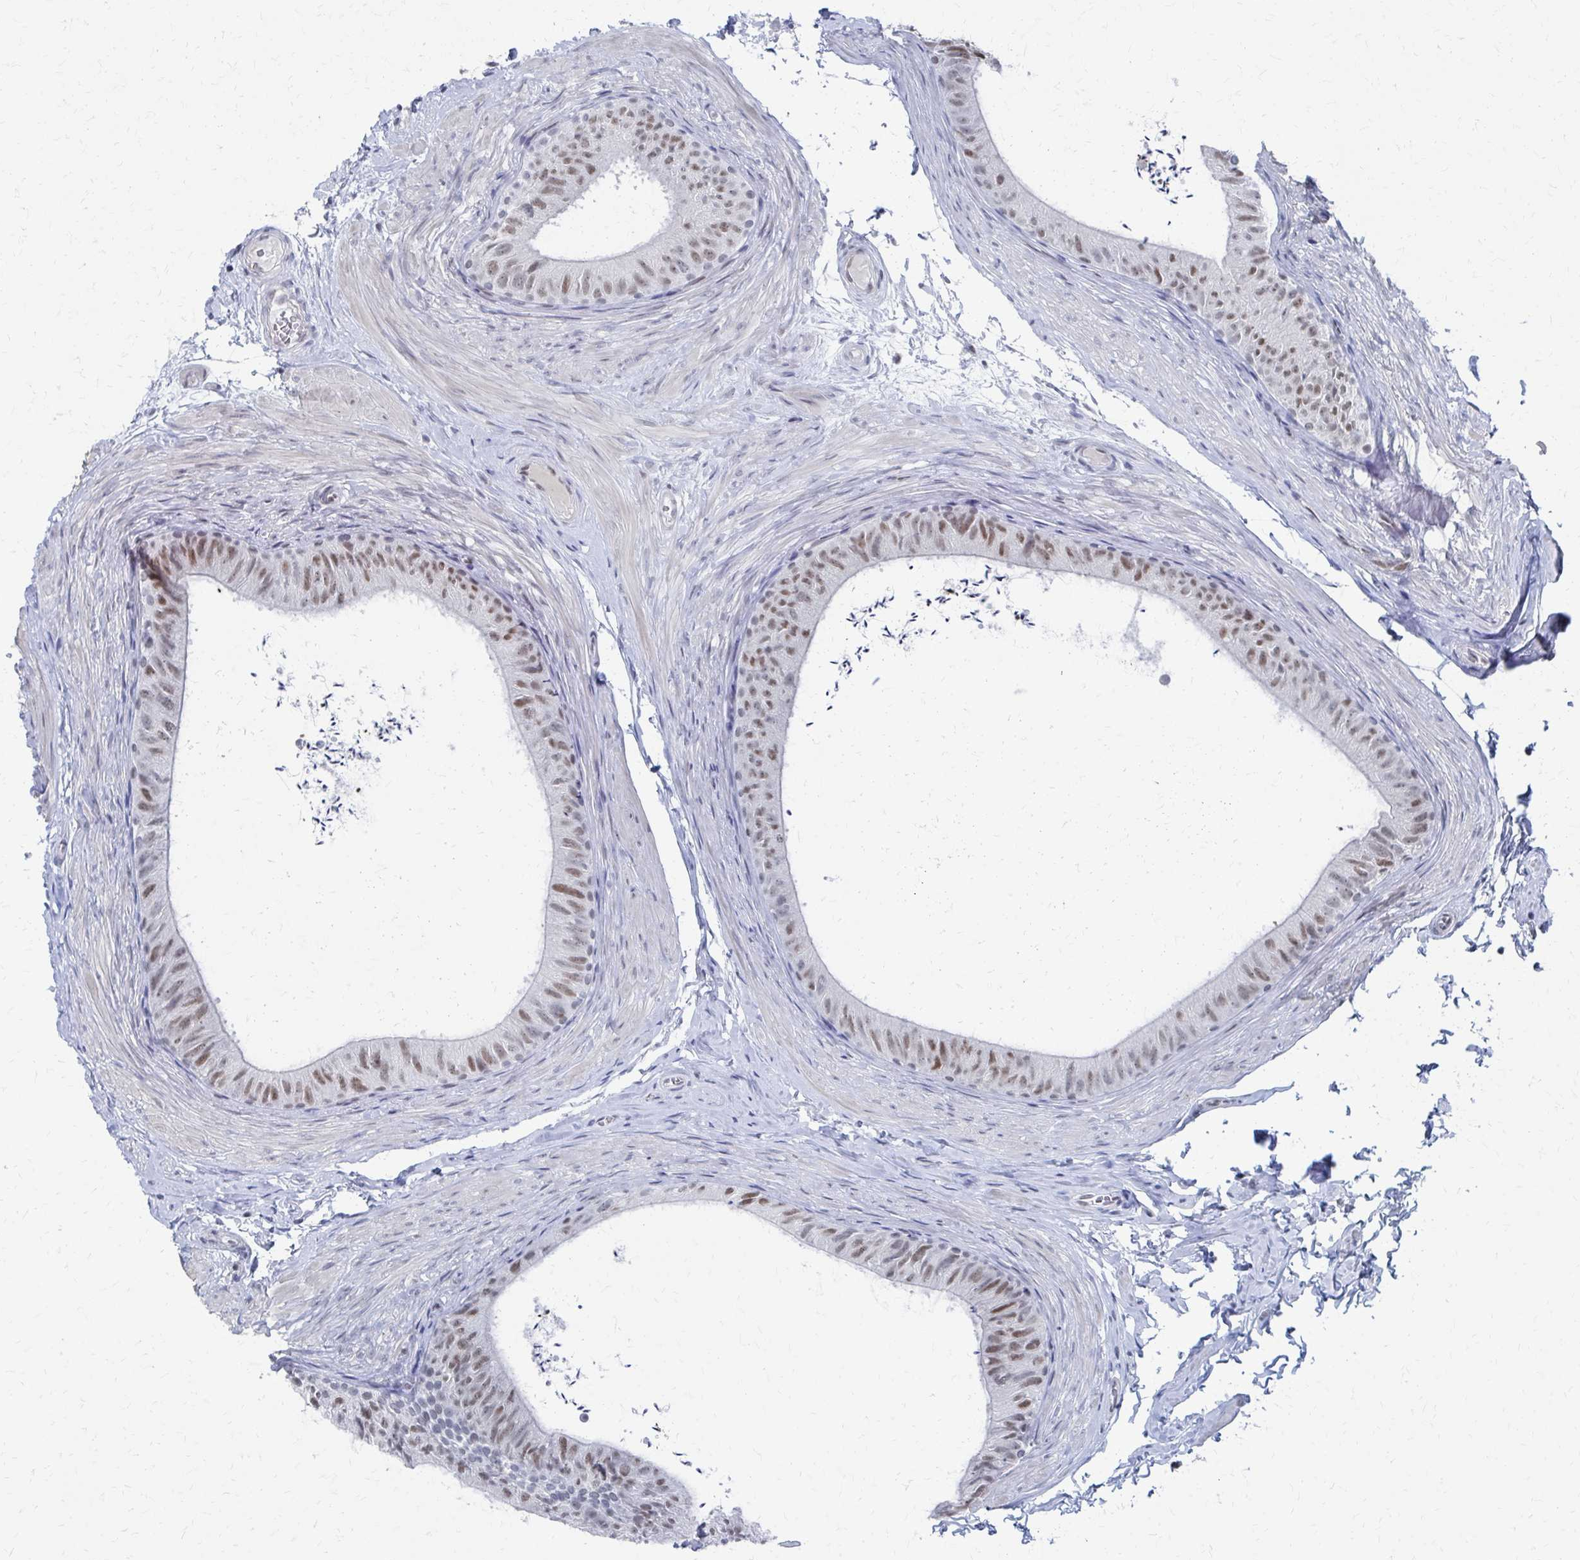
{"staining": {"intensity": "moderate", "quantity": ">75%", "location": "nuclear"}, "tissue": "epididymis", "cell_type": "Glandular cells", "image_type": "normal", "snomed": [{"axis": "morphology", "description": "Normal tissue, NOS"}, {"axis": "topography", "description": "Epididymis, spermatic cord, NOS"}, {"axis": "topography", "description": "Epididymis"}, {"axis": "topography", "description": "Peripheral nerve tissue"}], "caption": "IHC image of normal epididymis: epididymis stained using immunohistochemistry (IHC) exhibits medium levels of moderate protein expression localized specifically in the nuclear of glandular cells, appearing as a nuclear brown color.", "gene": "CDIN1", "patient": {"sex": "male", "age": 29}}